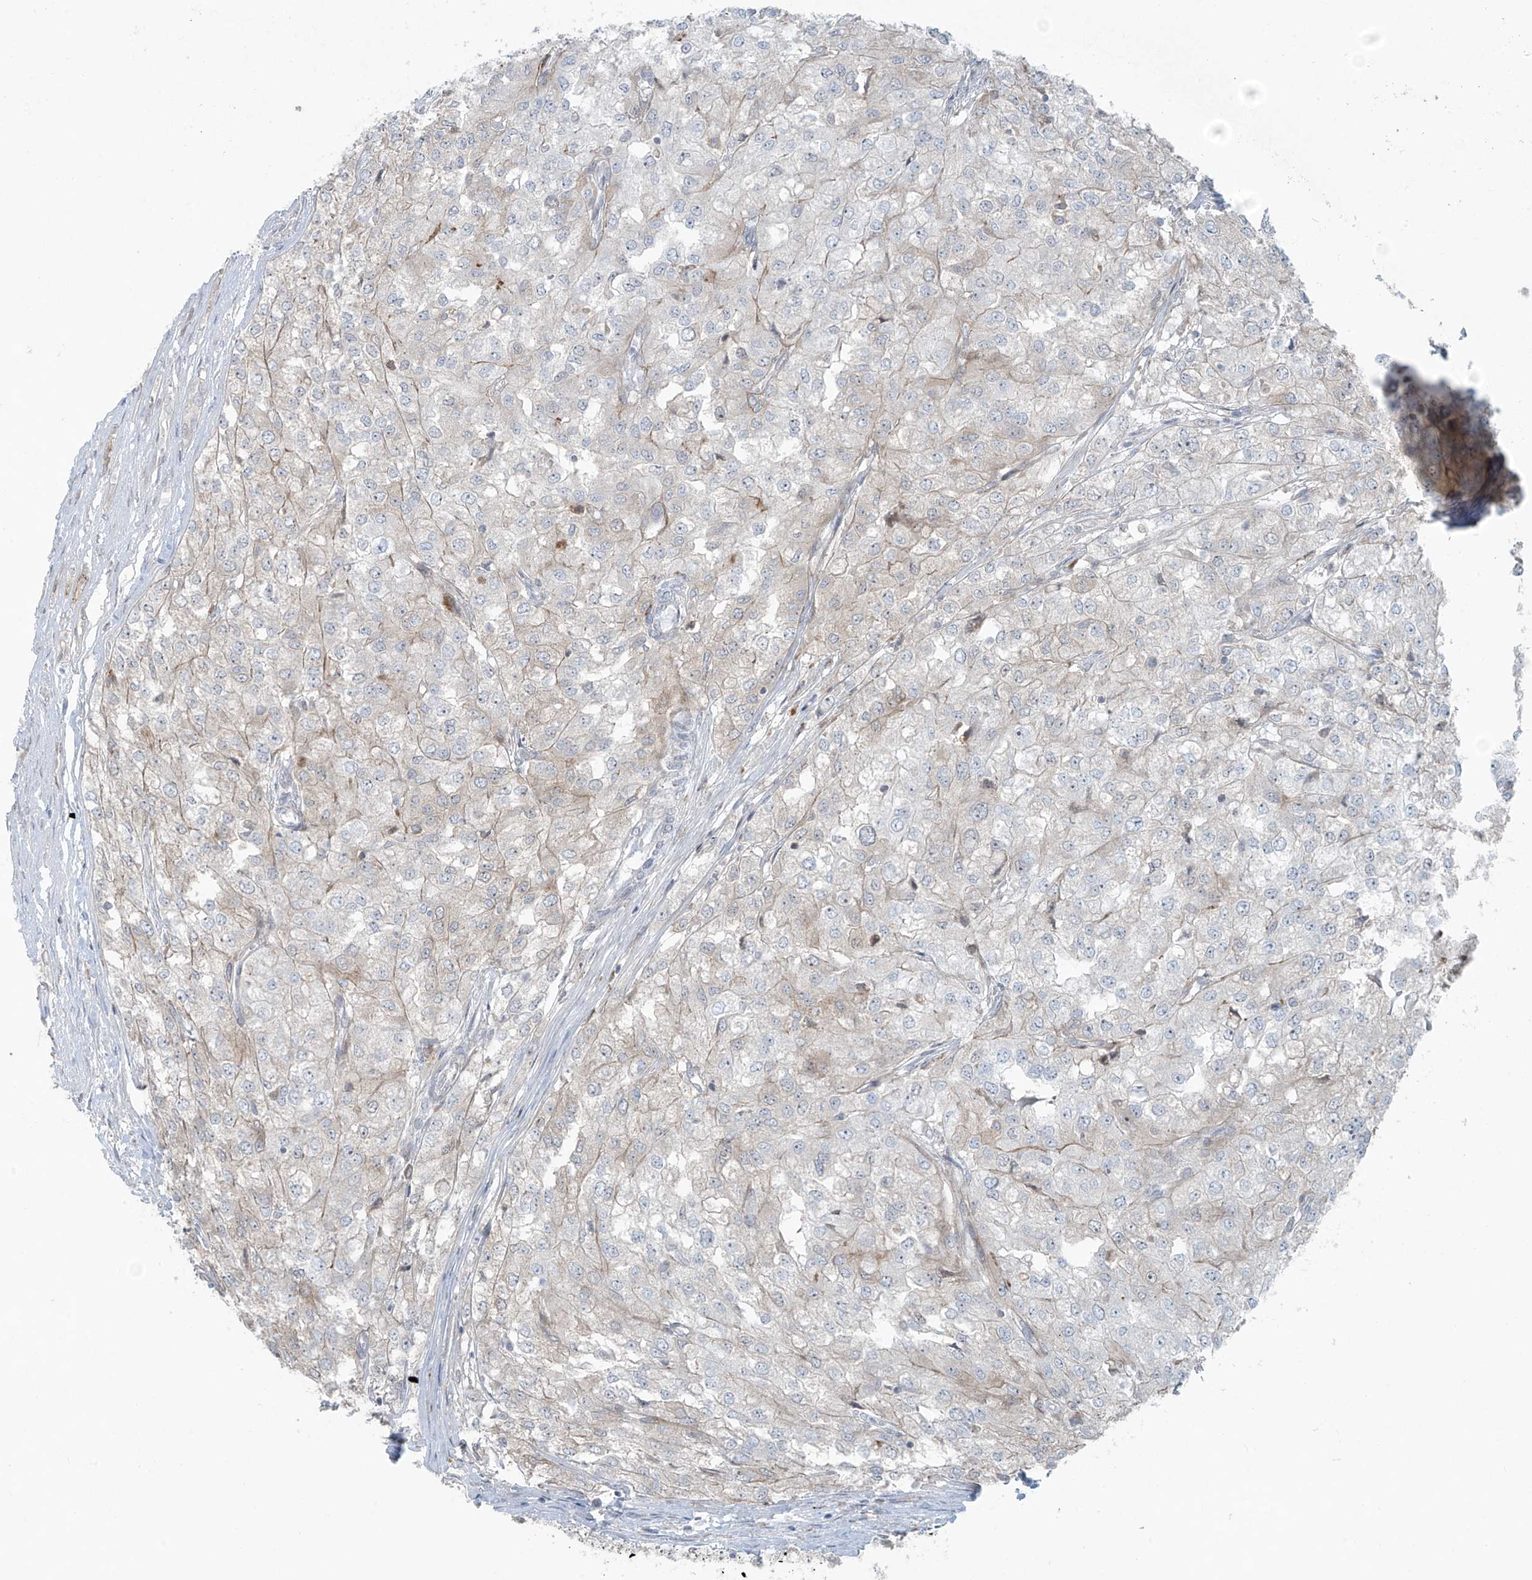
{"staining": {"intensity": "negative", "quantity": "none", "location": "none"}, "tissue": "renal cancer", "cell_type": "Tumor cells", "image_type": "cancer", "snomed": [{"axis": "morphology", "description": "Adenocarcinoma, NOS"}, {"axis": "topography", "description": "Kidney"}], "caption": "A photomicrograph of renal adenocarcinoma stained for a protein reveals no brown staining in tumor cells.", "gene": "PPAT", "patient": {"sex": "female", "age": 54}}